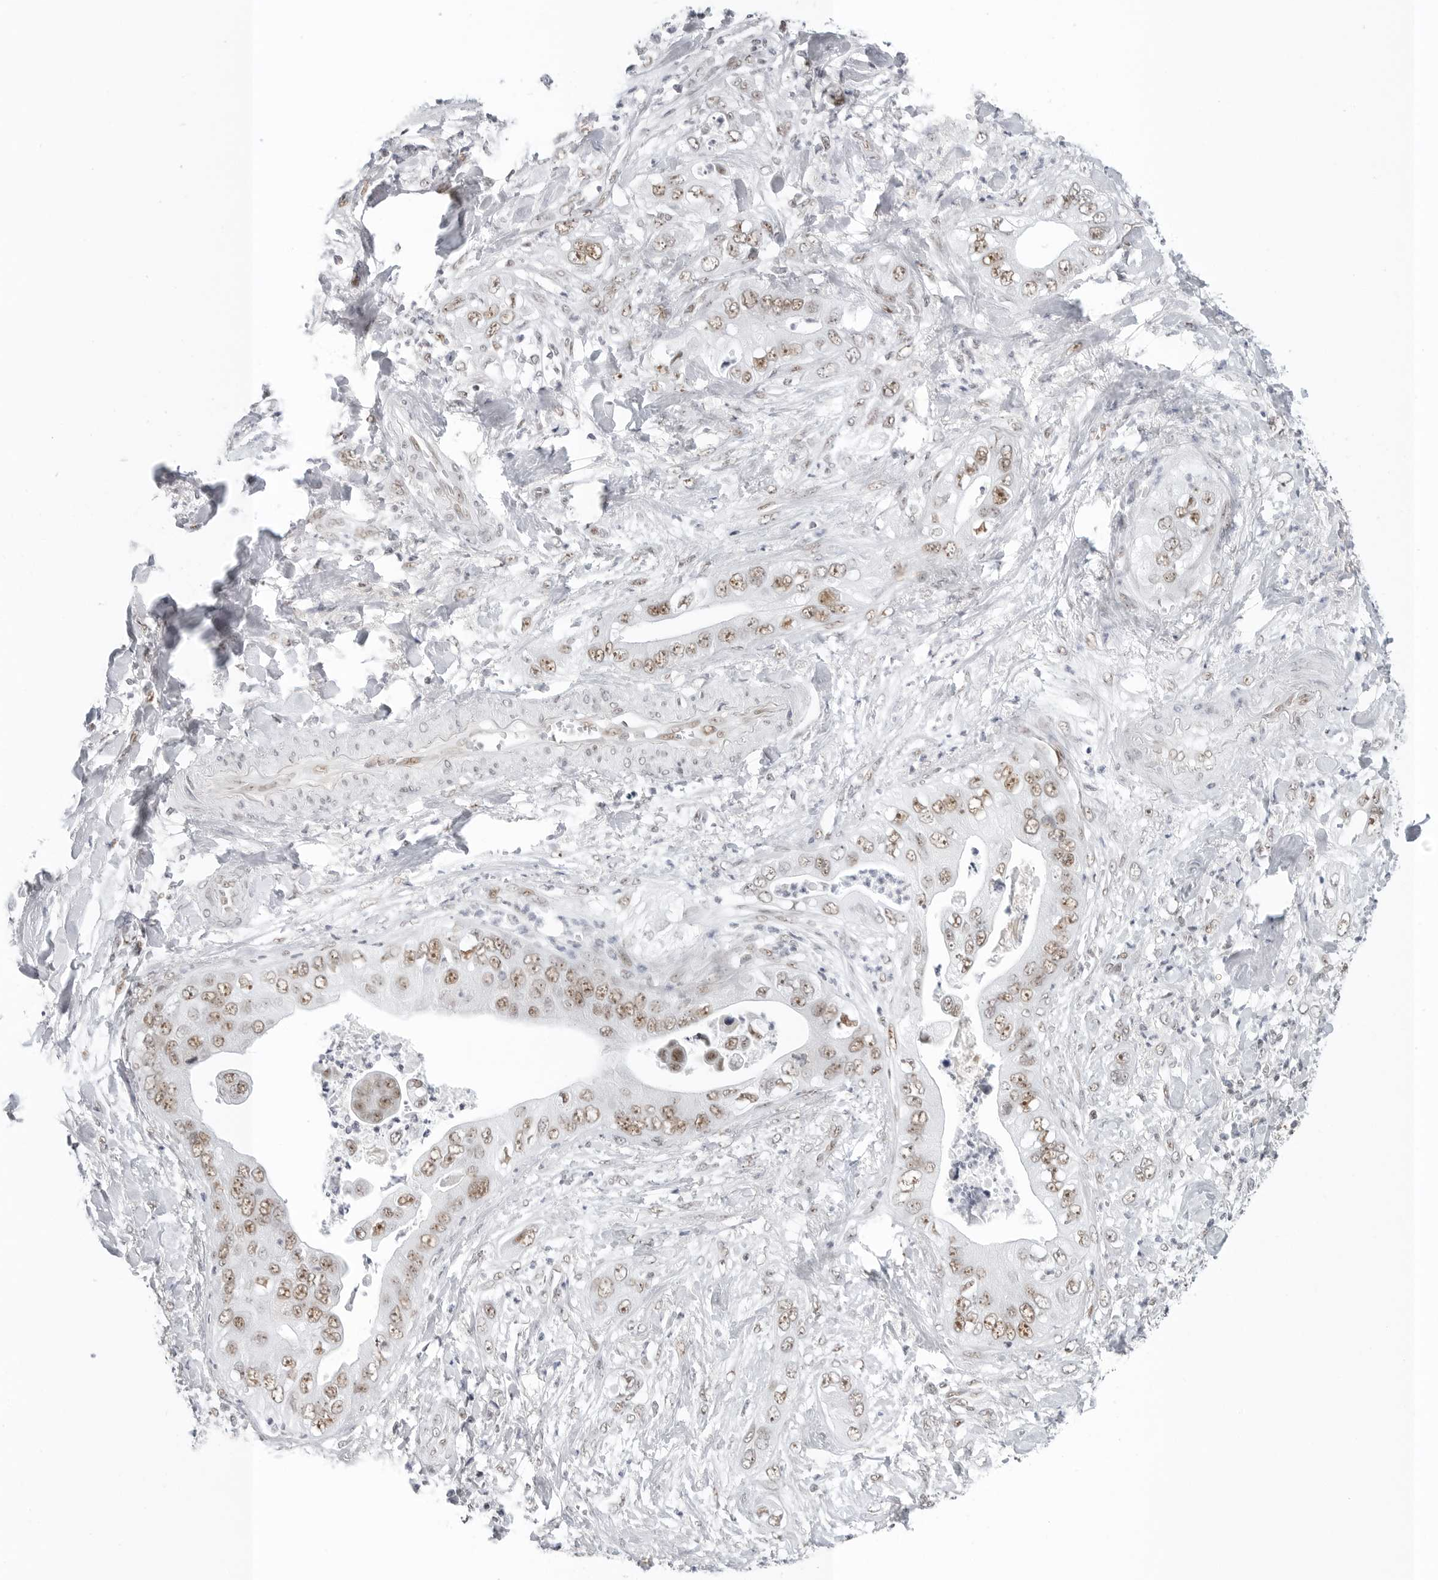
{"staining": {"intensity": "moderate", "quantity": ">75%", "location": "nuclear"}, "tissue": "pancreatic cancer", "cell_type": "Tumor cells", "image_type": "cancer", "snomed": [{"axis": "morphology", "description": "Adenocarcinoma, NOS"}, {"axis": "topography", "description": "Pancreas"}], "caption": "There is medium levels of moderate nuclear staining in tumor cells of adenocarcinoma (pancreatic), as demonstrated by immunohistochemical staining (brown color).", "gene": "WRAP53", "patient": {"sex": "female", "age": 78}}